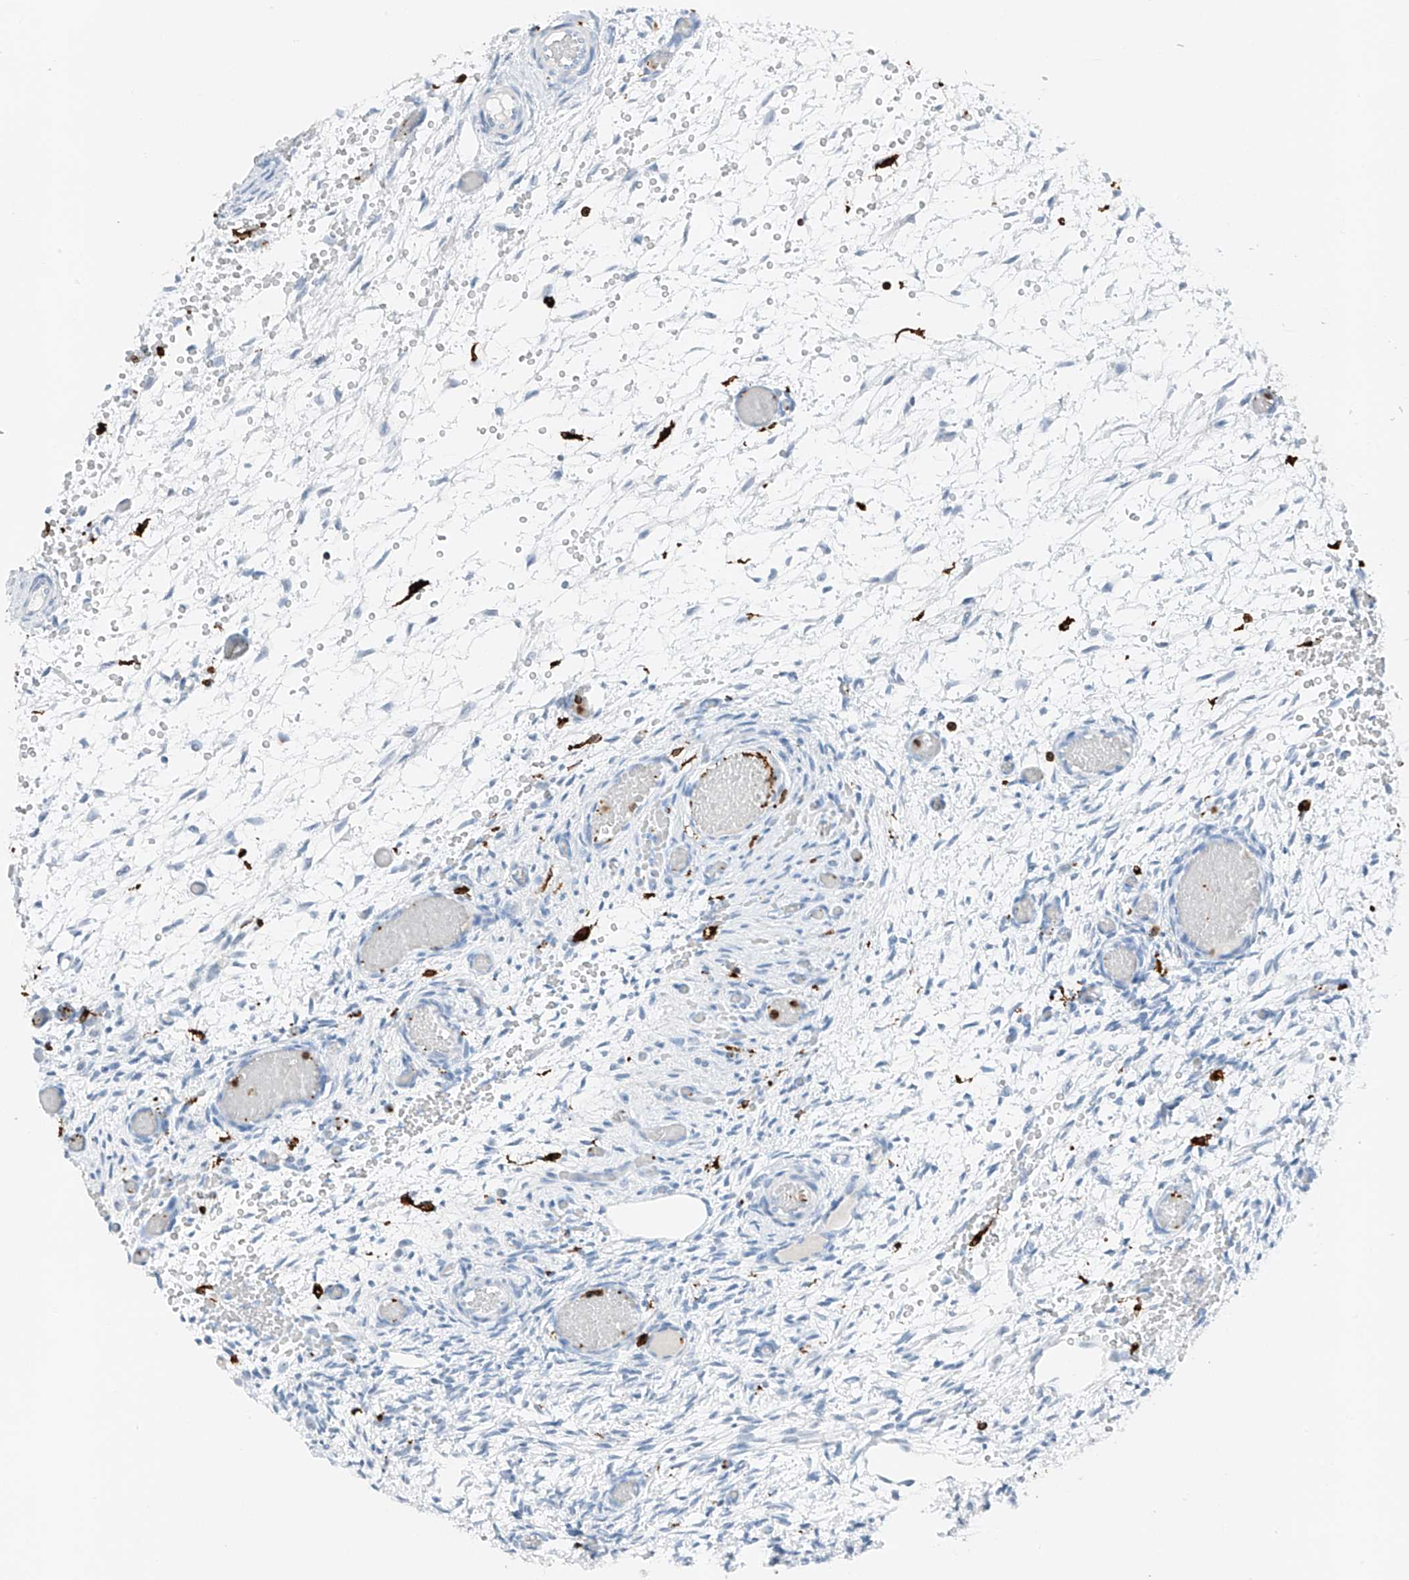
{"staining": {"intensity": "negative", "quantity": "none", "location": "none"}, "tissue": "ovary", "cell_type": "Ovarian stroma cells", "image_type": "normal", "snomed": [{"axis": "morphology", "description": "Adenocarcinoma, NOS"}, {"axis": "topography", "description": "Endometrium"}], "caption": "The photomicrograph reveals no staining of ovarian stroma cells in unremarkable ovary. (DAB immunohistochemistry with hematoxylin counter stain).", "gene": "TBXAS1", "patient": {"sex": "female", "age": 32}}